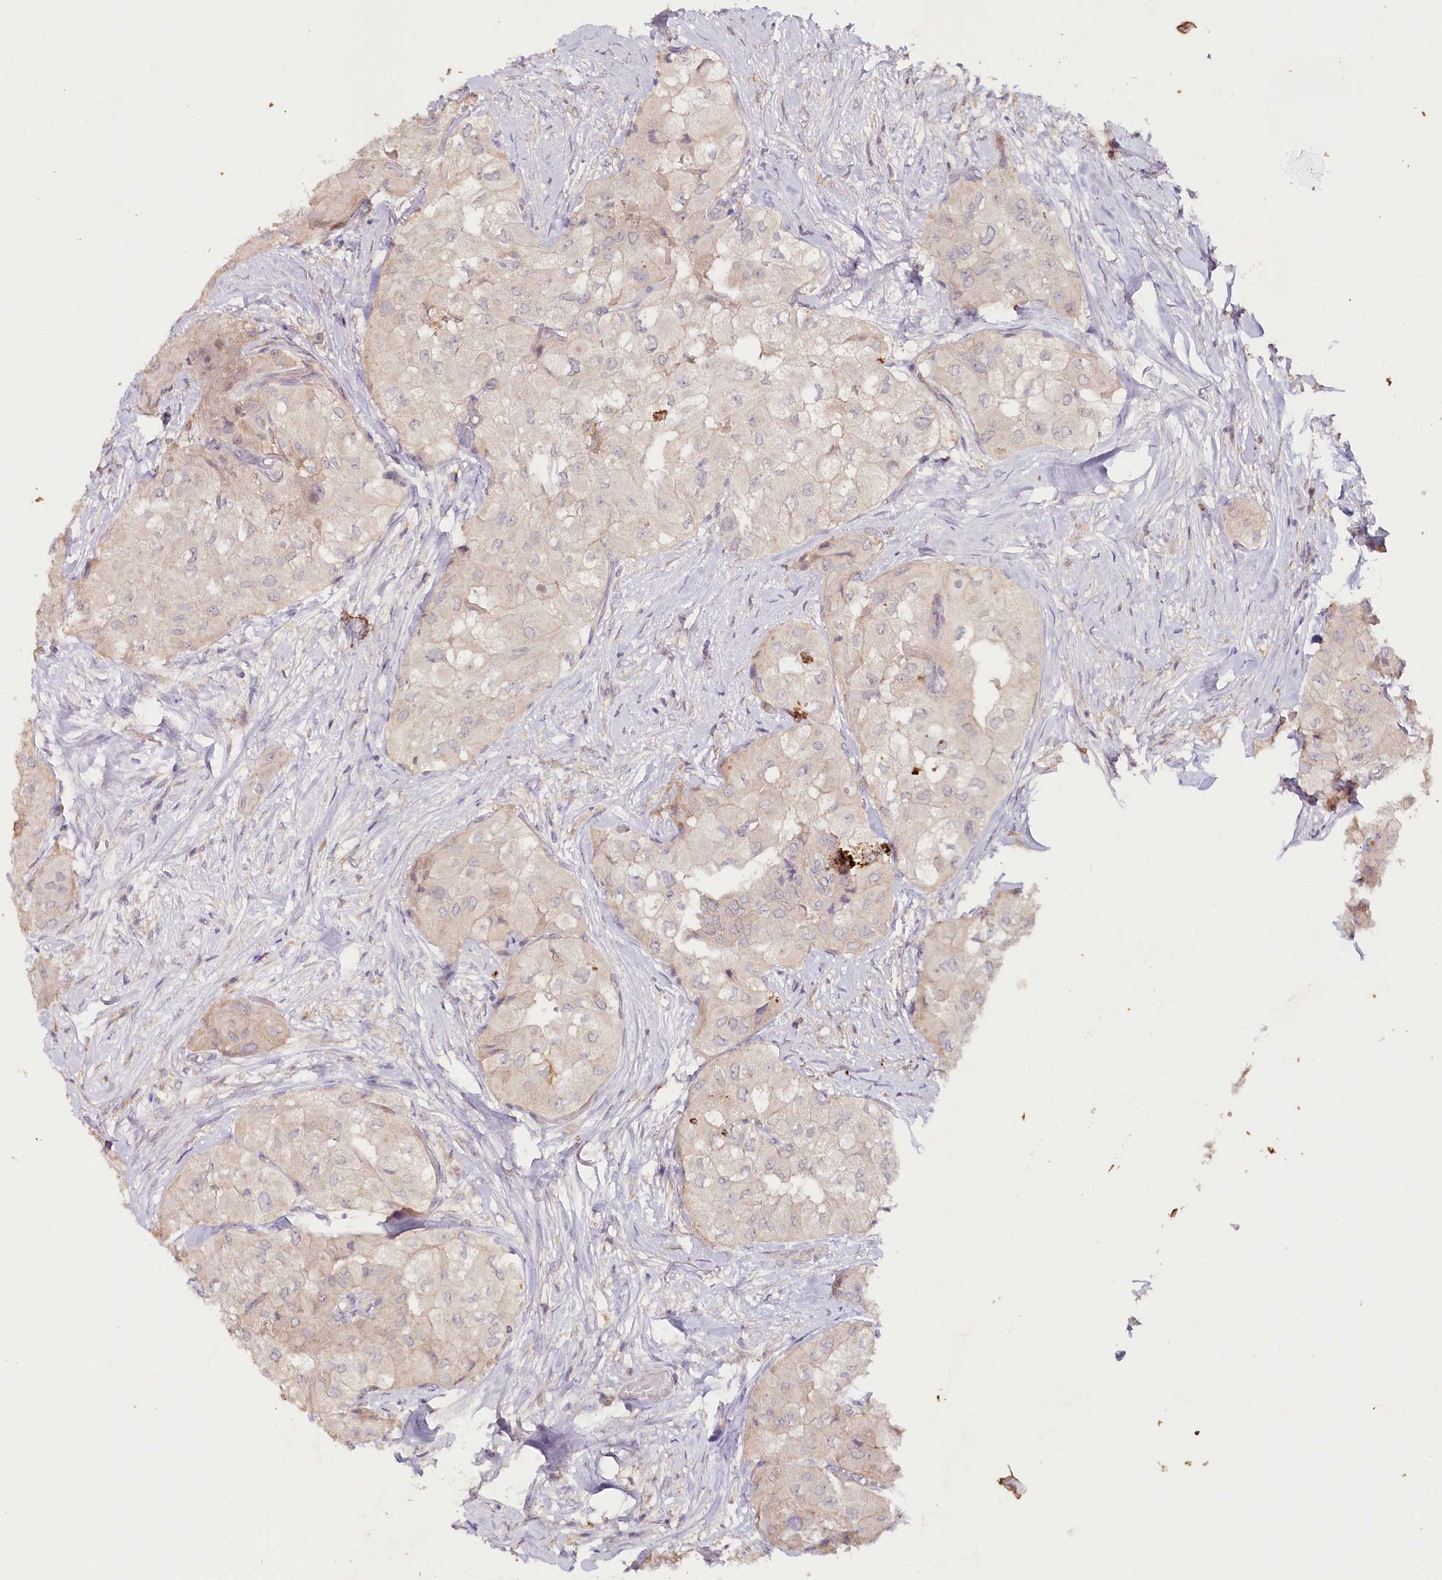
{"staining": {"intensity": "negative", "quantity": "none", "location": "none"}, "tissue": "thyroid cancer", "cell_type": "Tumor cells", "image_type": "cancer", "snomed": [{"axis": "morphology", "description": "Papillary adenocarcinoma, NOS"}, {"axis": "topography", "description": "Thyroid gland"}], "caption": "IHC of human thyroid cancer (papillary adenocarcinoma) reveals no expression in tumor cells. (DAB (3,3'-diaminobenzidine) immunohistochemistry visualized using brightfield microscopy, high magnification).", "gene": "ALDH3B1", "patient": {"sex": "female", "age": 59}}